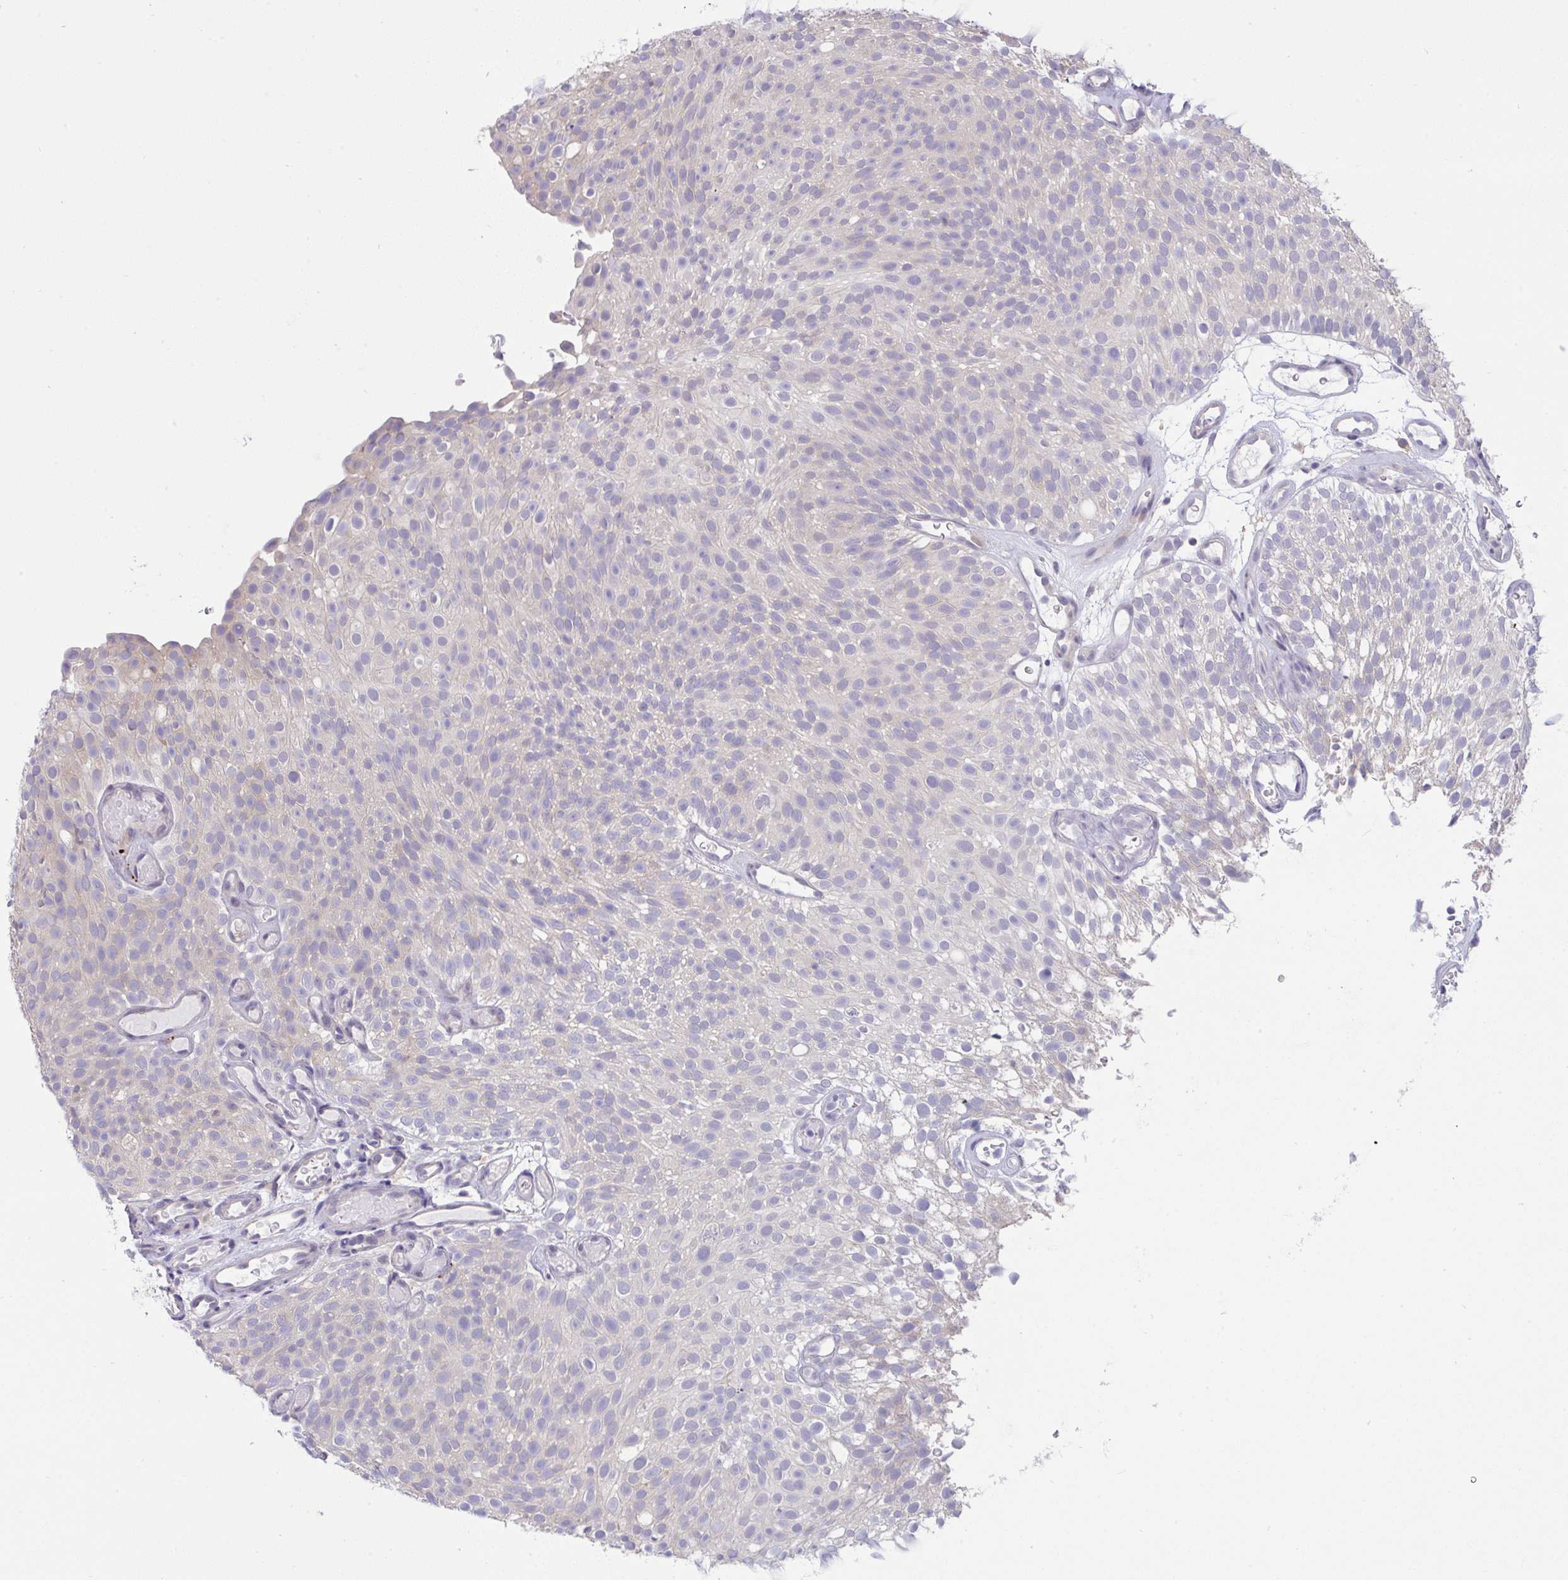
{"staining": {"intensity": "negative", "quantity": "none", "location": "none"}, "tissue": "urothelial cancer", "cell_type": "Tumor cells", "image_type": "cancer", "snomed": [{"axis": "morphology", "description": "Urothelial carcinoma, Low grade"}, {"axis": "topography", "description": "Urinary bladder"}], "caption": "Immunohistochemistry (IHC) of human urothelial carcinoma (low-grade) displays no positivity in tumor cells.", "gene": "TMEM41A", "patient": {"sex": "male", "age": 78}}